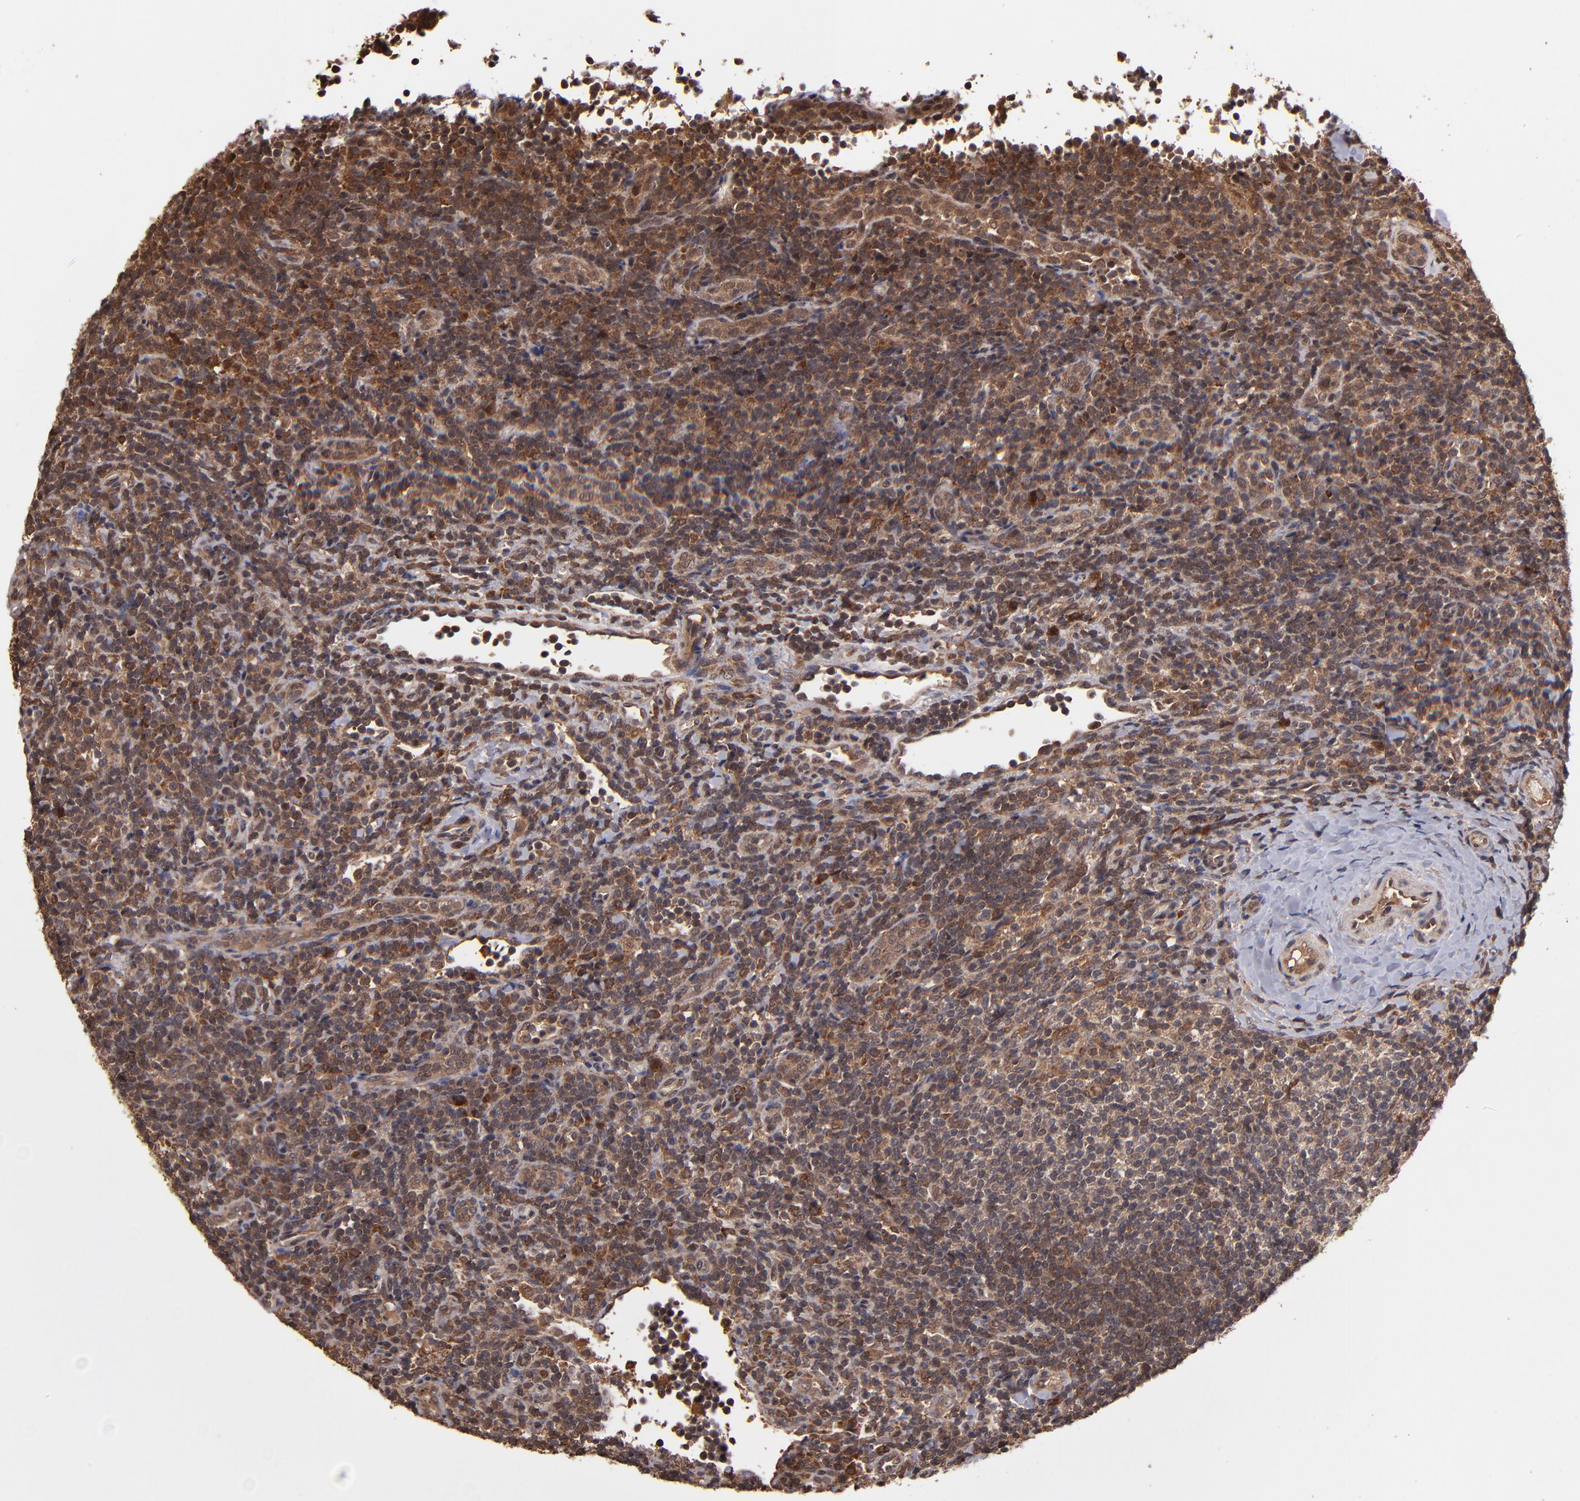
{"staining": {"intensity": "strong", "quantity": ">75%", "location": "cytoplasmic/membranous"}, "tissue": "lymphoma", "cell_type": "Tumor cells", "image_type": "cancer", "snomed": [{"axis": "morphology", "description": "Malignant lymphoma, non-Hodgkin's type, Low grade"}, {"axis": "topography", "description": "Lymph node"}], "caption": "Immunohistochemistry (IHC) histopathology image of neoplastic tissue: human lymphoma stained using immunohistochemistry (IHC) demonstrates high levels of strong protein expression localized specifically in the cytoplasmic/membranous of tumor cells, appearing as a cytoplasmic/membranous brown color.", "gene": "NFE2L2", "patient": {"sex": "female", "age": 76}}